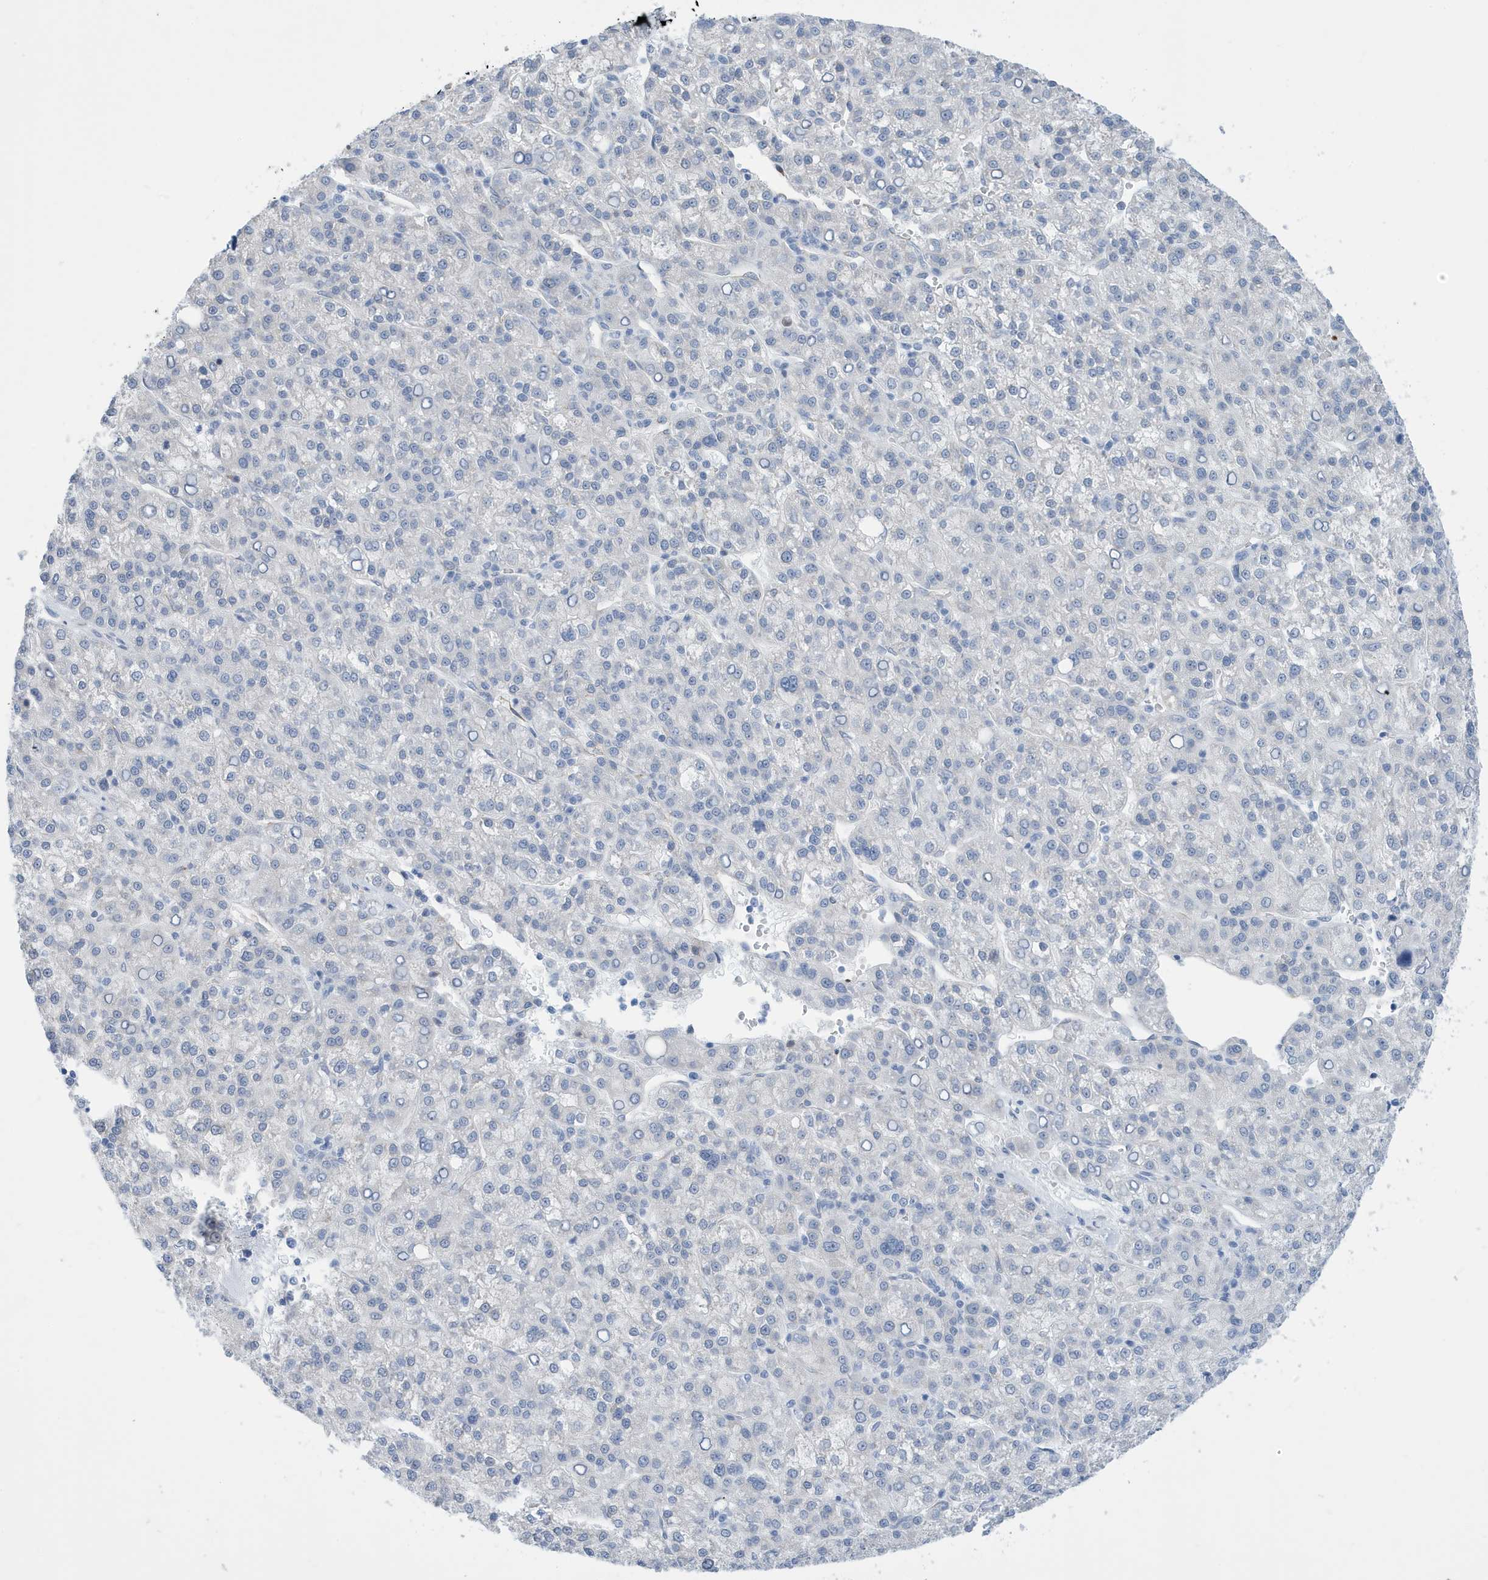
{"staining": {"intensity": "negative", "quantity": "none", "location": "none"}, "tissue": "liver cancer", "cell_type": "Tumor cells", "image_type": "cancer", "snomed": [{"axis": "morphology", "description": "Carcinoma, Hepatocellular, NOS"}, {"axis": "topography", "description": "Liver"}], "caption": "Immunohistochemistry image of neoplastic tissue: human liver hepatocellular carcinoma stained with DAB (3,3'-diaminobenzidine) shows no significant protein staining in tumor cells. (Immunohistochemistry, brightfield microscopy, high magnification).", "gene": "SEMA3F", "patient": {"sex": "female", "age": 58}}